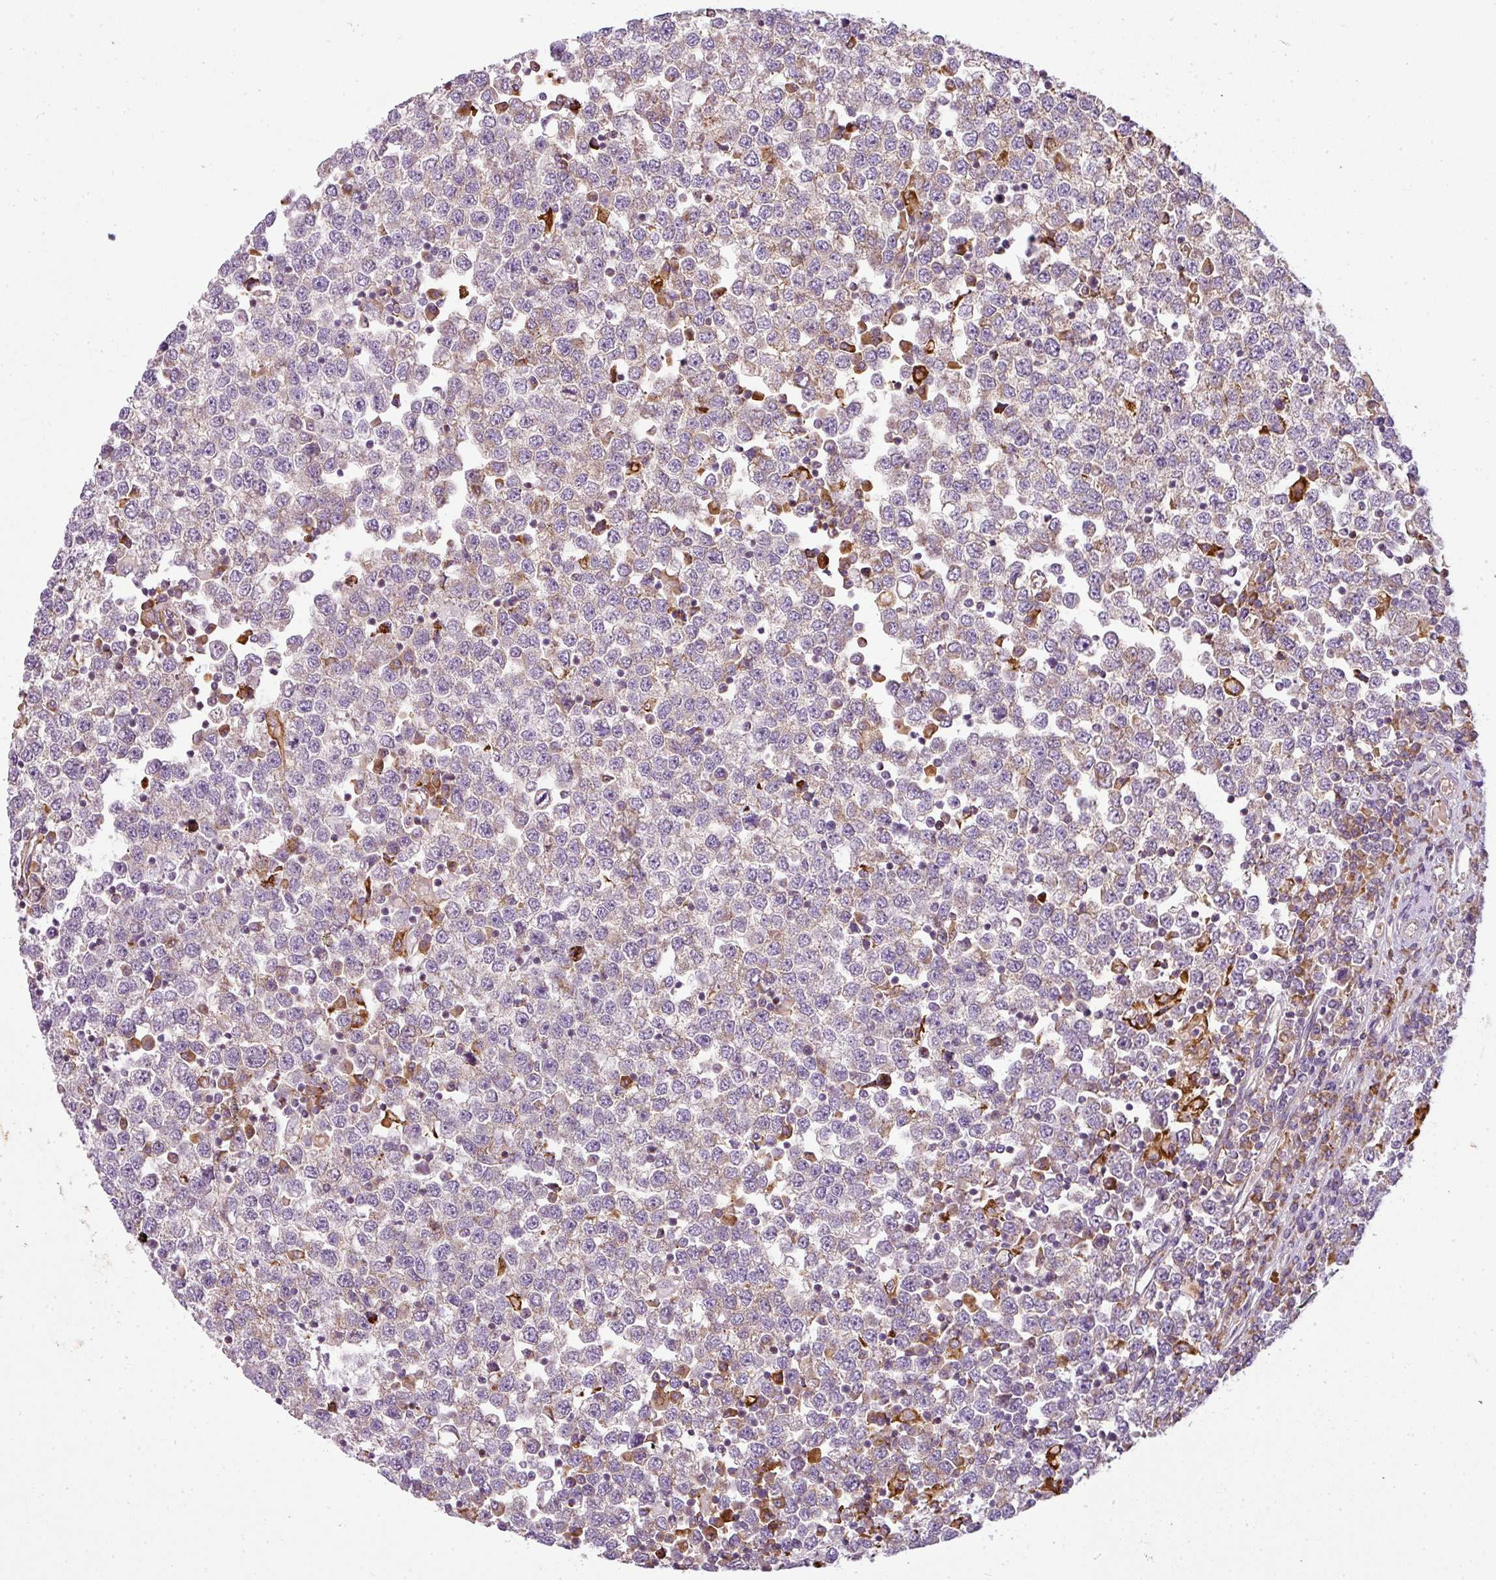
{"staining": {"intensity": "weak", "quantity": "25%-75%", "location": "cytoplasmic/membranous"}, "tissue": "testis cancer", "cell_type": "Tumor cells", "image_type": "cancer", "snomed": [{"axis": "morphology", "description": "Seminoma, NOS"}, {"axis": "topography", "description": "Testis"}], "caption": "IHC staining of testis cancer, which demonstrates low levels of weak cytoplasmic/membranous positivity in approximately 25%-75% of tumor cells indicating weak cytoplasmic/membranous protein expression. The staining was performed using DAB (3,3'-diaminobenzidine) (brown) for protein detection and nuclei were counterstained in hematoxylin (blue).", "gene": "ANKRD18A", "patient": {"sex": "male", "age": 65}}